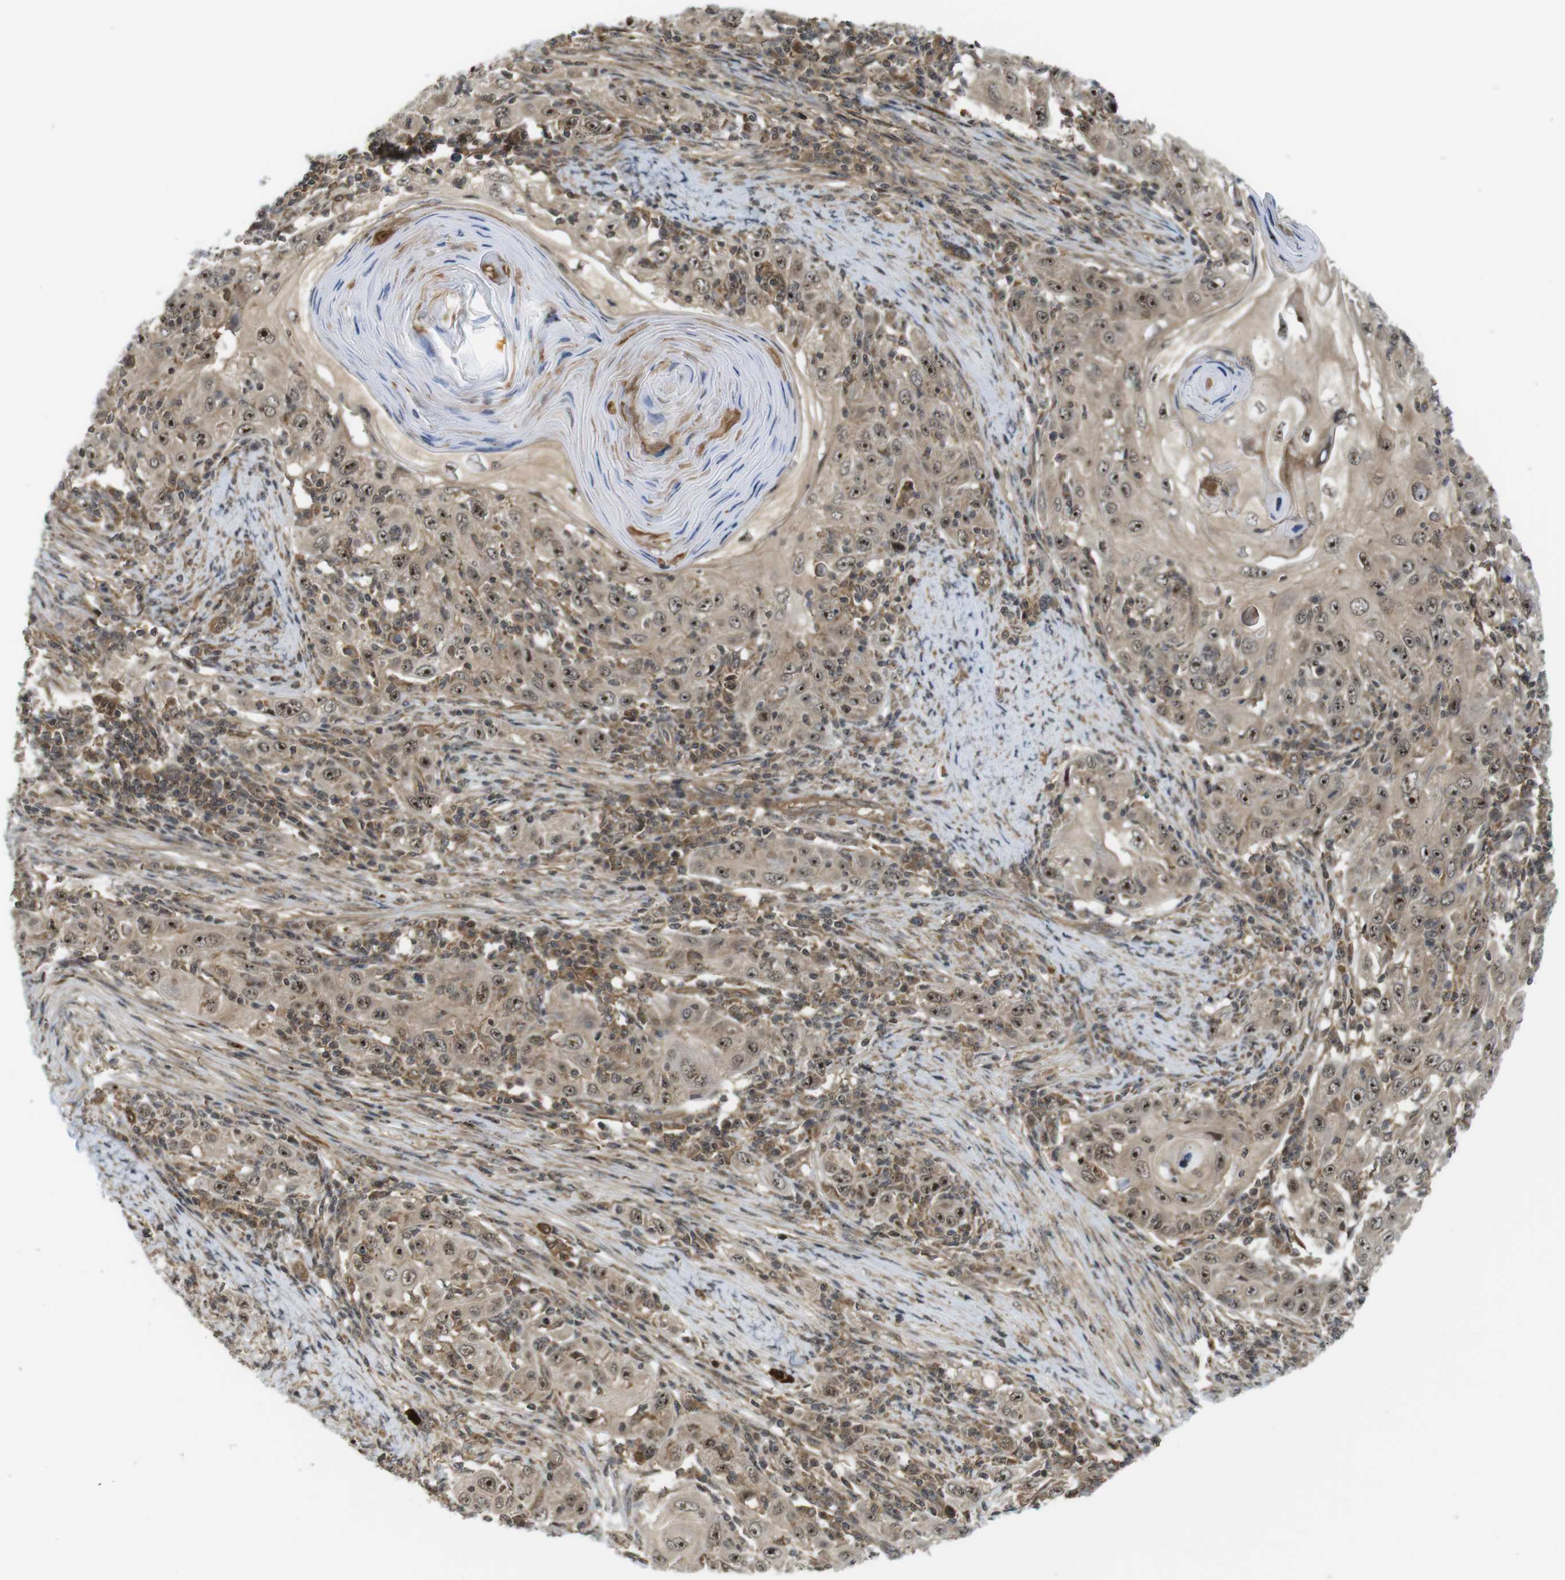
{"staining": {"intensity": "moderate", "quantity": ">75%", "location": "cytoplasmic/membranous,nuclear"}, "tissue": "skin cancer", "cell_type": "Tumor cells", "image_type": "cancer", "snomed": [{"axis": "morphology", "description": "Squamous cell carcinoma, NOS"}, {"axis": "topography", "description": "Skin"}], "caption": "A medium amount of moderate cytoplasmic/membranous and nuclear positivity is present in approximately >75% of tumor cells in skin squamous cell carcinoma tissue. (DAB IHC with brightfield microscopy, high magnification).", "gene": "CC2D1A", "patient": {"sex": "female", "age": 88}}